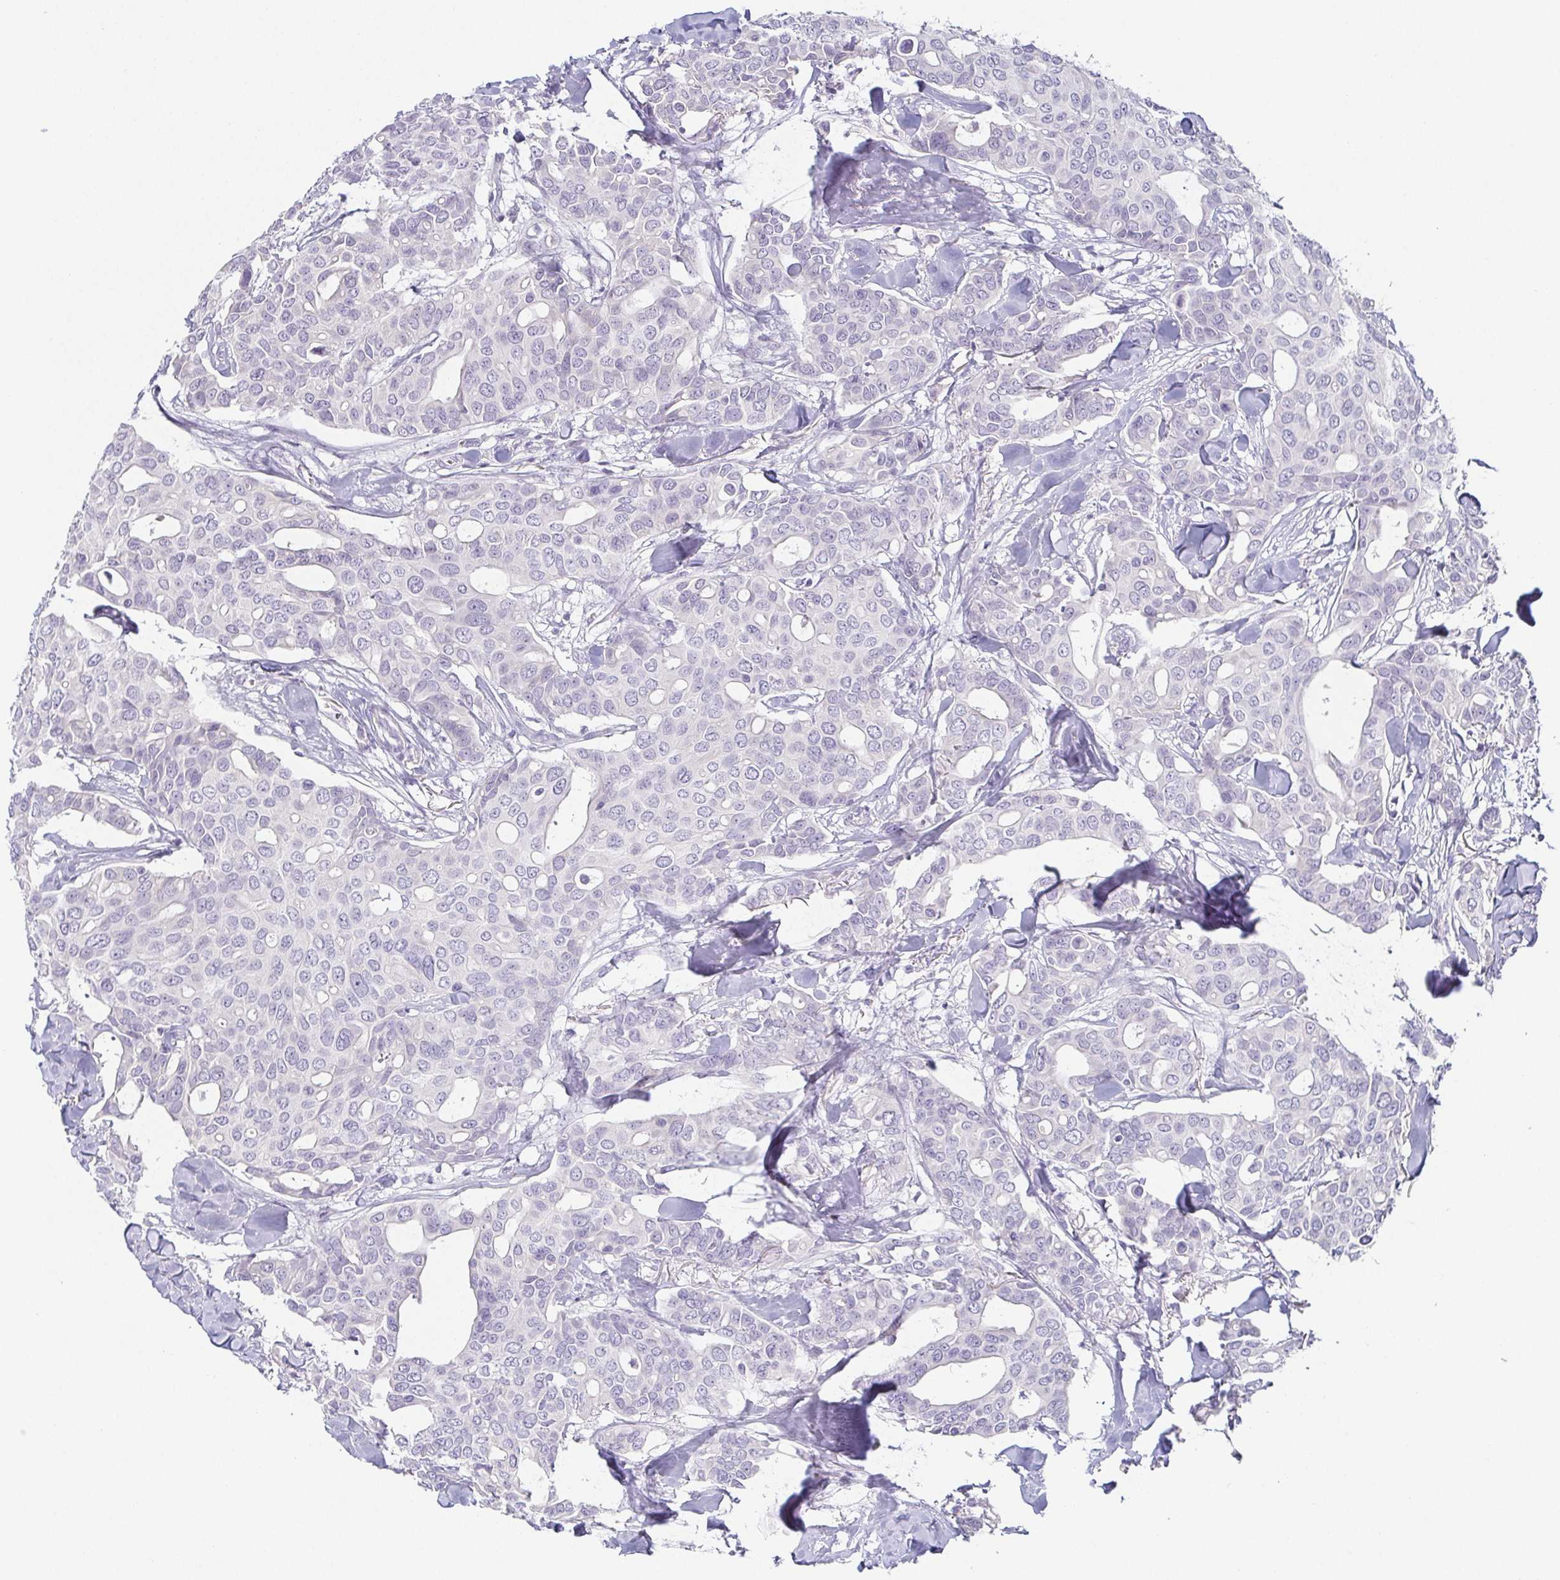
{"staining": {"intensity": "negative", "quantity": "none", "location": "none"}, "tissue": "breast cancer", "cell_type": "Tumor cells", "image_type": "cancer", "snomed": [{"axis": "morphology", "description": "Duct carcinoma"}, {"axis": "topography", "description": "Breast"}], "caption": "A high-resolution image shows IHC staining of breast cancer, which shows no significant positivity in tumor cells. The staining was performed using DAB to visualize the protein expression in brown, while the nuclei were stained in blue with hematoxylin (Magnification: 20x).", "gene": "PRR27", "patient": {"sex": "female", "age": 54}}